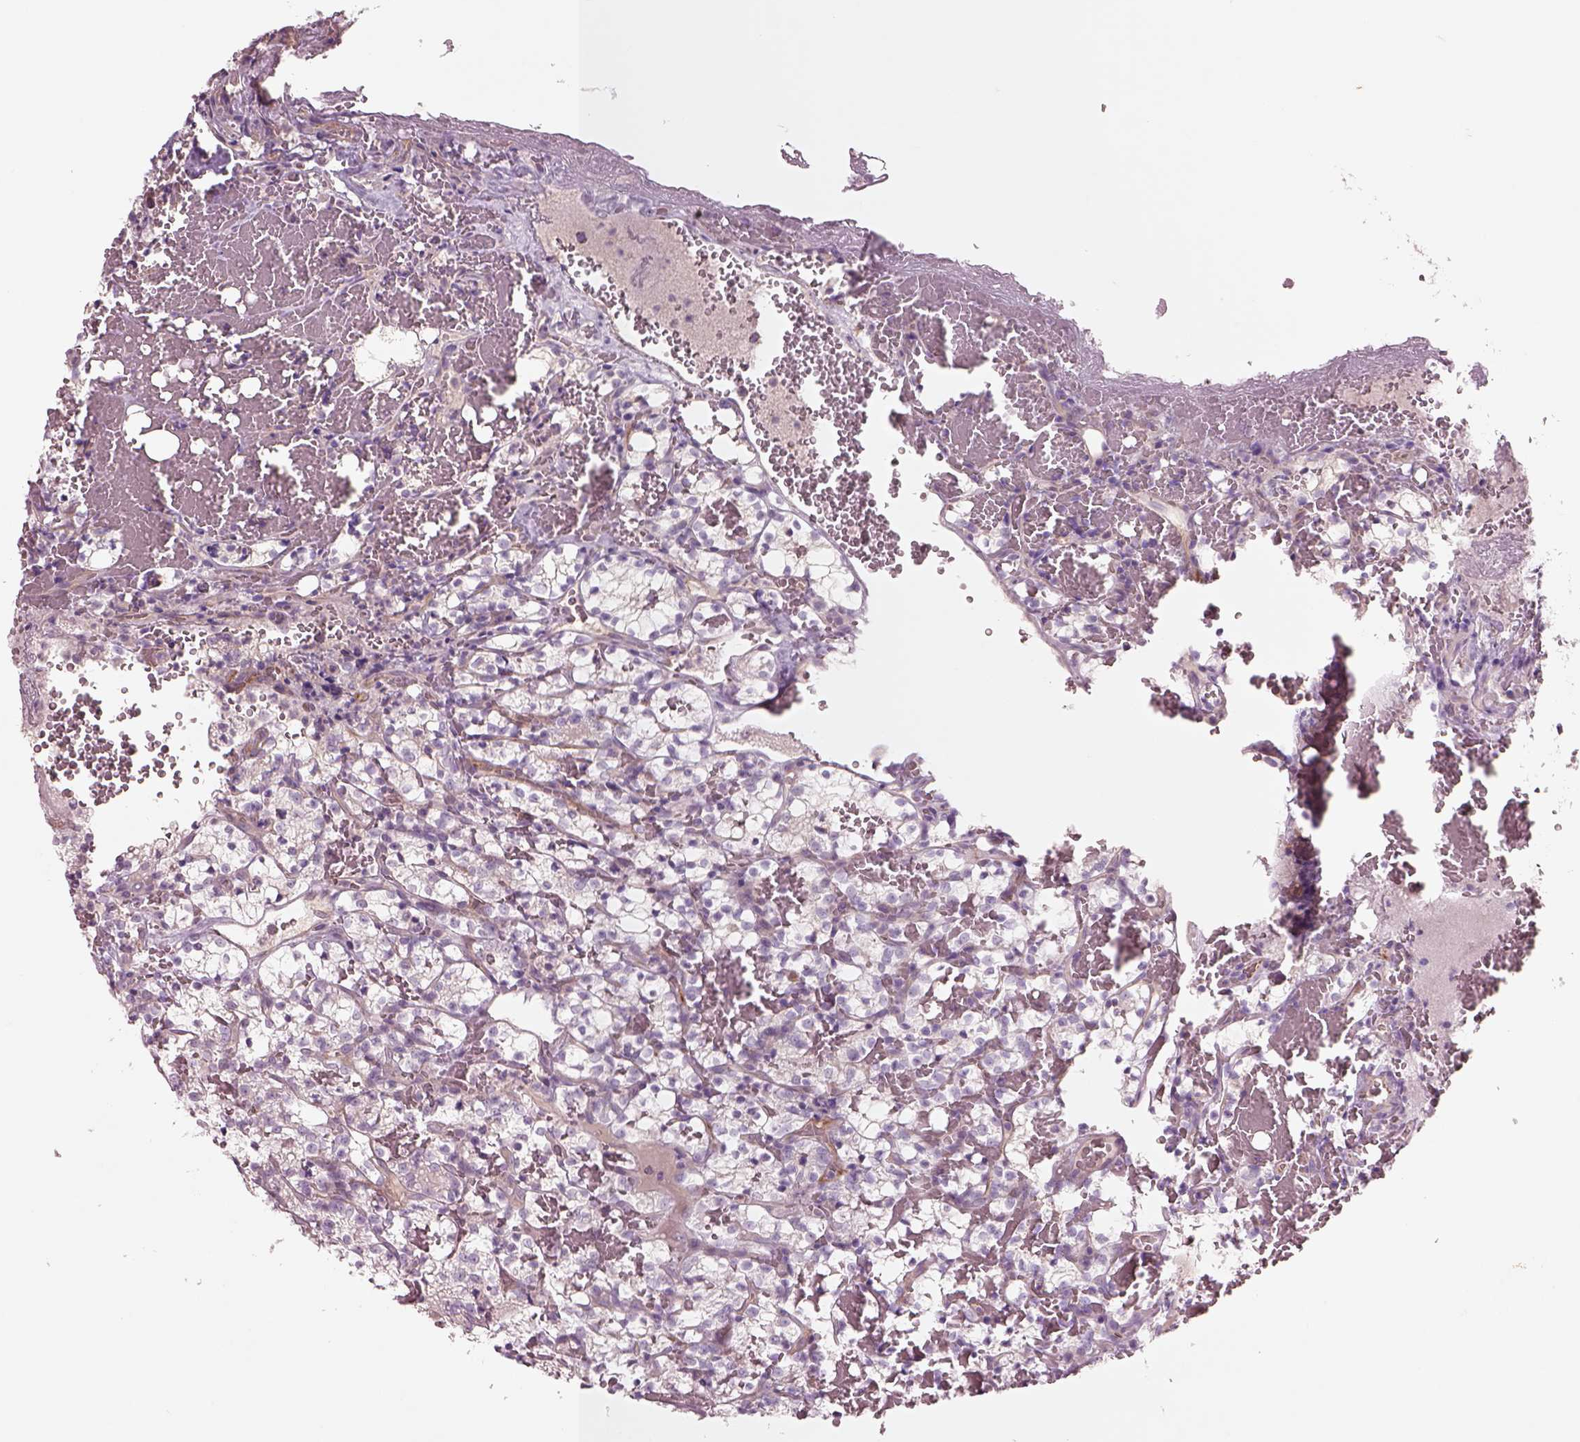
{"staining": {"intensity": "negative", "quantity": "none", "location": "none"}, "tissue": "renal cancer", "cell_type": "Tumor cells", "image_type": "cancer", "snomed": [{"axis": "morphology", "description": "Adenocarcinoma, NOS"}, {"axis": "topography", "description": "Kidney"}], "caption": "This is an immunohistochemistry photomicrograph of adenocarcinoma (renal). There is no staining in tumor cells.", "gene": "DUOXA2", "patient": {"sex": "female", "age": 69}}